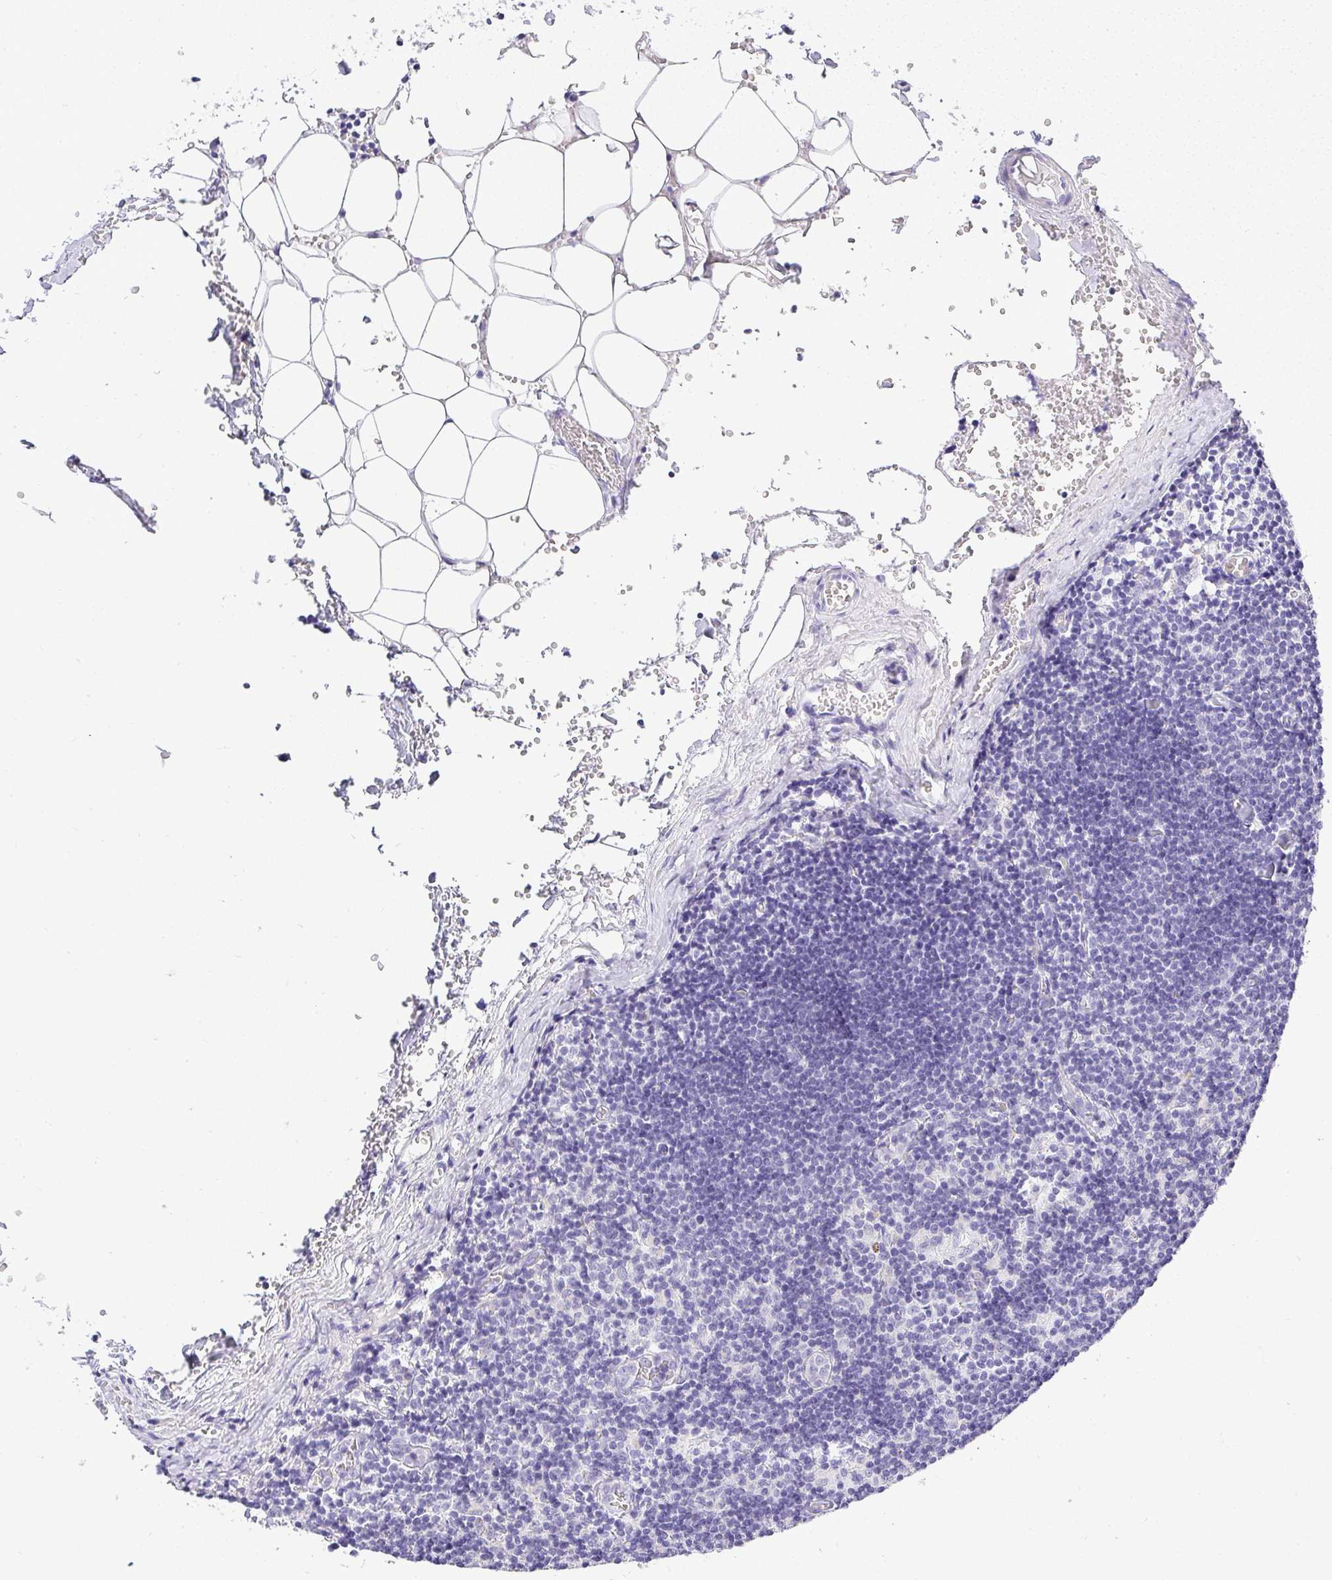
{"staining": {"intensity": "negative", "quantity": "none", "location": "none"}, "tissue": "lymph node", "cell_type": "Germinal center cells", "image_type": "normal", "snomed": [{"axis": "morphology", "description": "Normal tissue, NOS"}, {"axis": "topography", "description": "Lymph node"}], "caption": "This is an immunohistochemistry histopathology image of normal lymph node. There is no expression in germinal center cells.", "gene": "PLPPR3", "patient": {"sex": "female", "age": 31}}